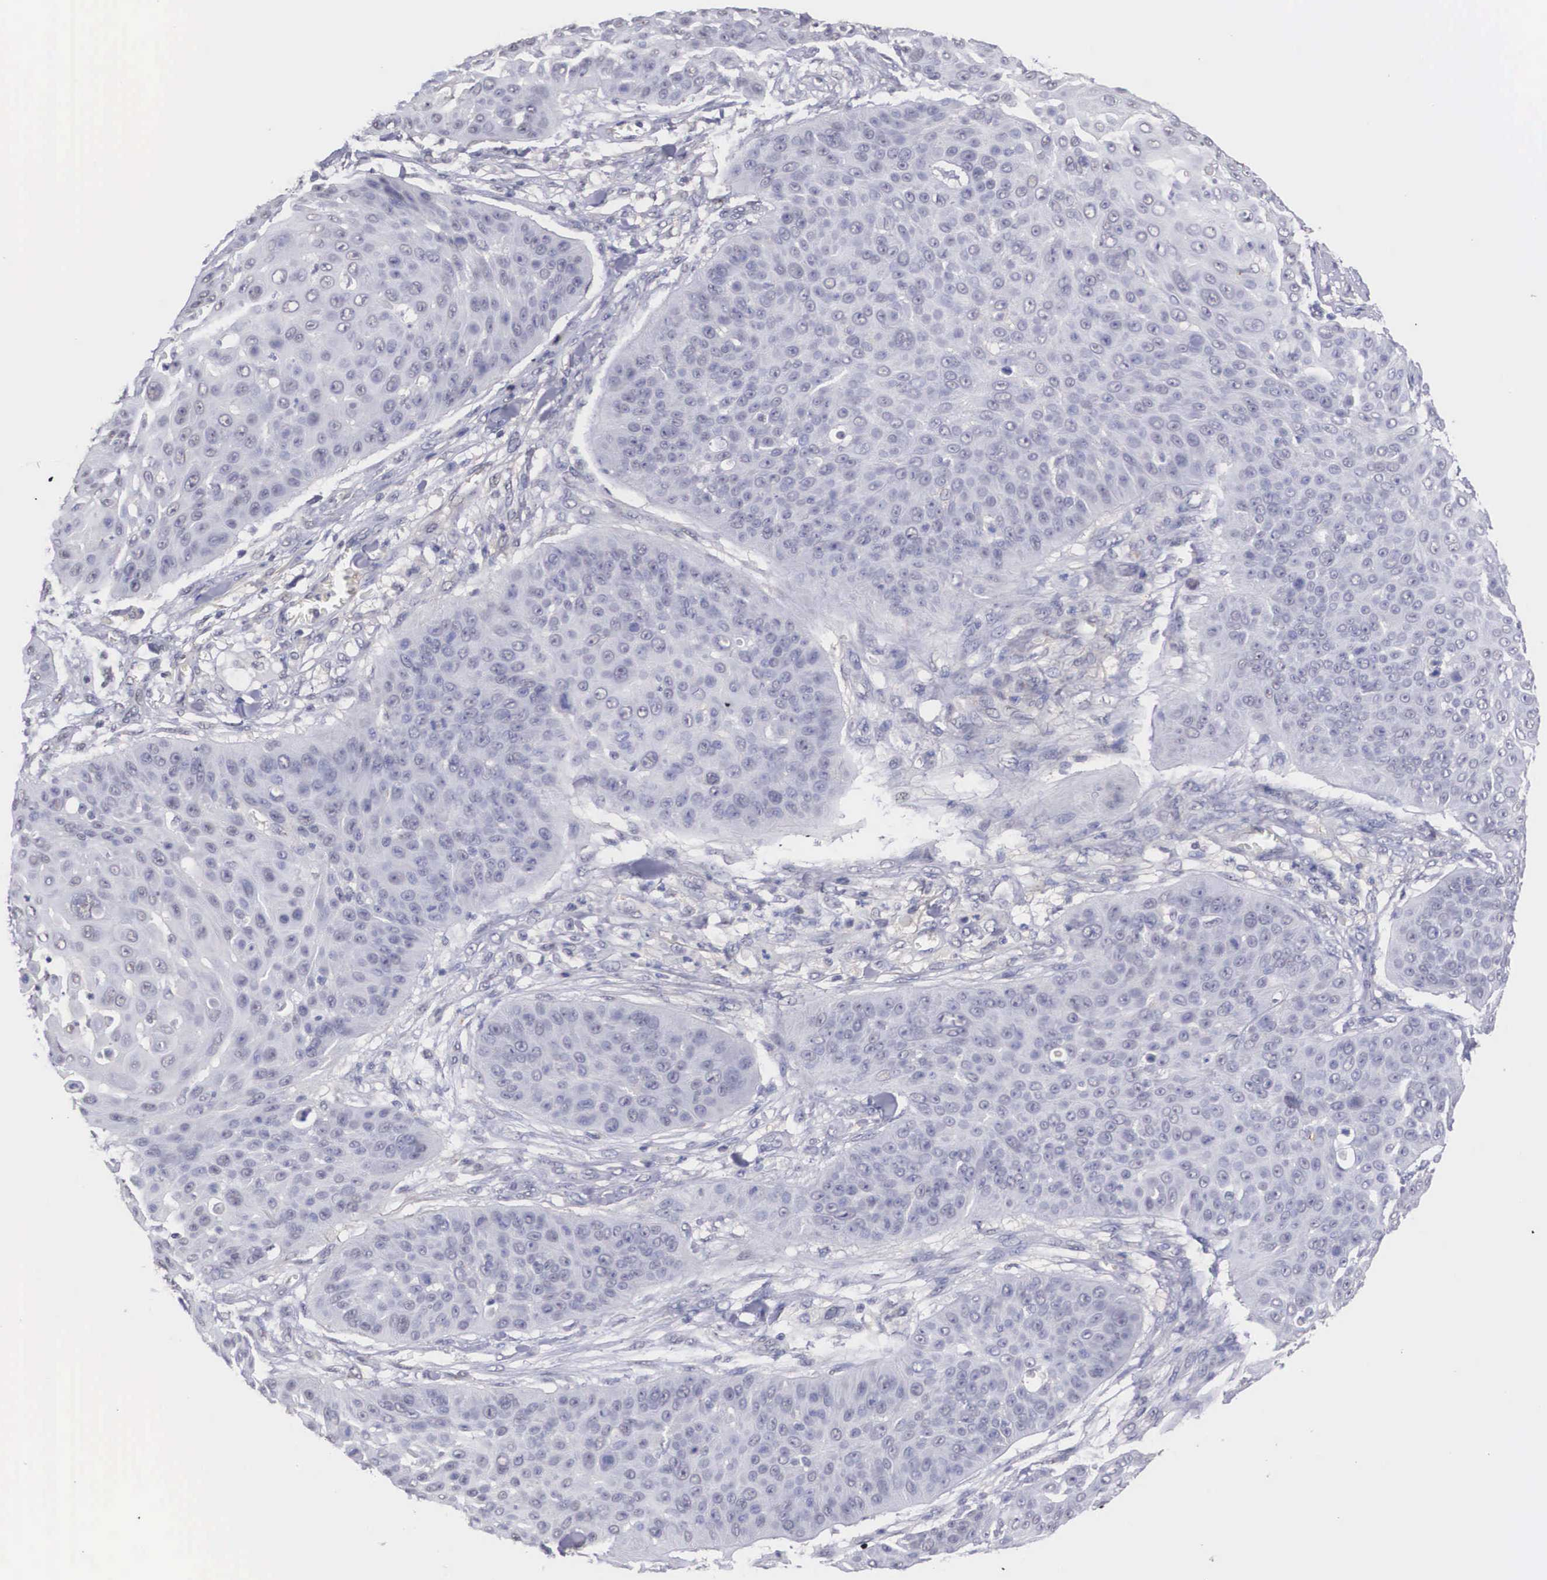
{"staining": {"intensity": "negative", "quantity": "none", "location": "none"}, "tissue": "skin cancer", "cell_type": "Tumor cells", "image_type": "cancer", "snomed": [{"axis": "morphology", "description": "Squamous cell carcinoma, NOS"}, {"axis": "topography", "description": "Skin"}], "caption": "Tumor cells show no significant protein expression in skin squamous cell carcinoma.", "gene": "NR4A2", "patient": {"sex": "male", "age": 82}}